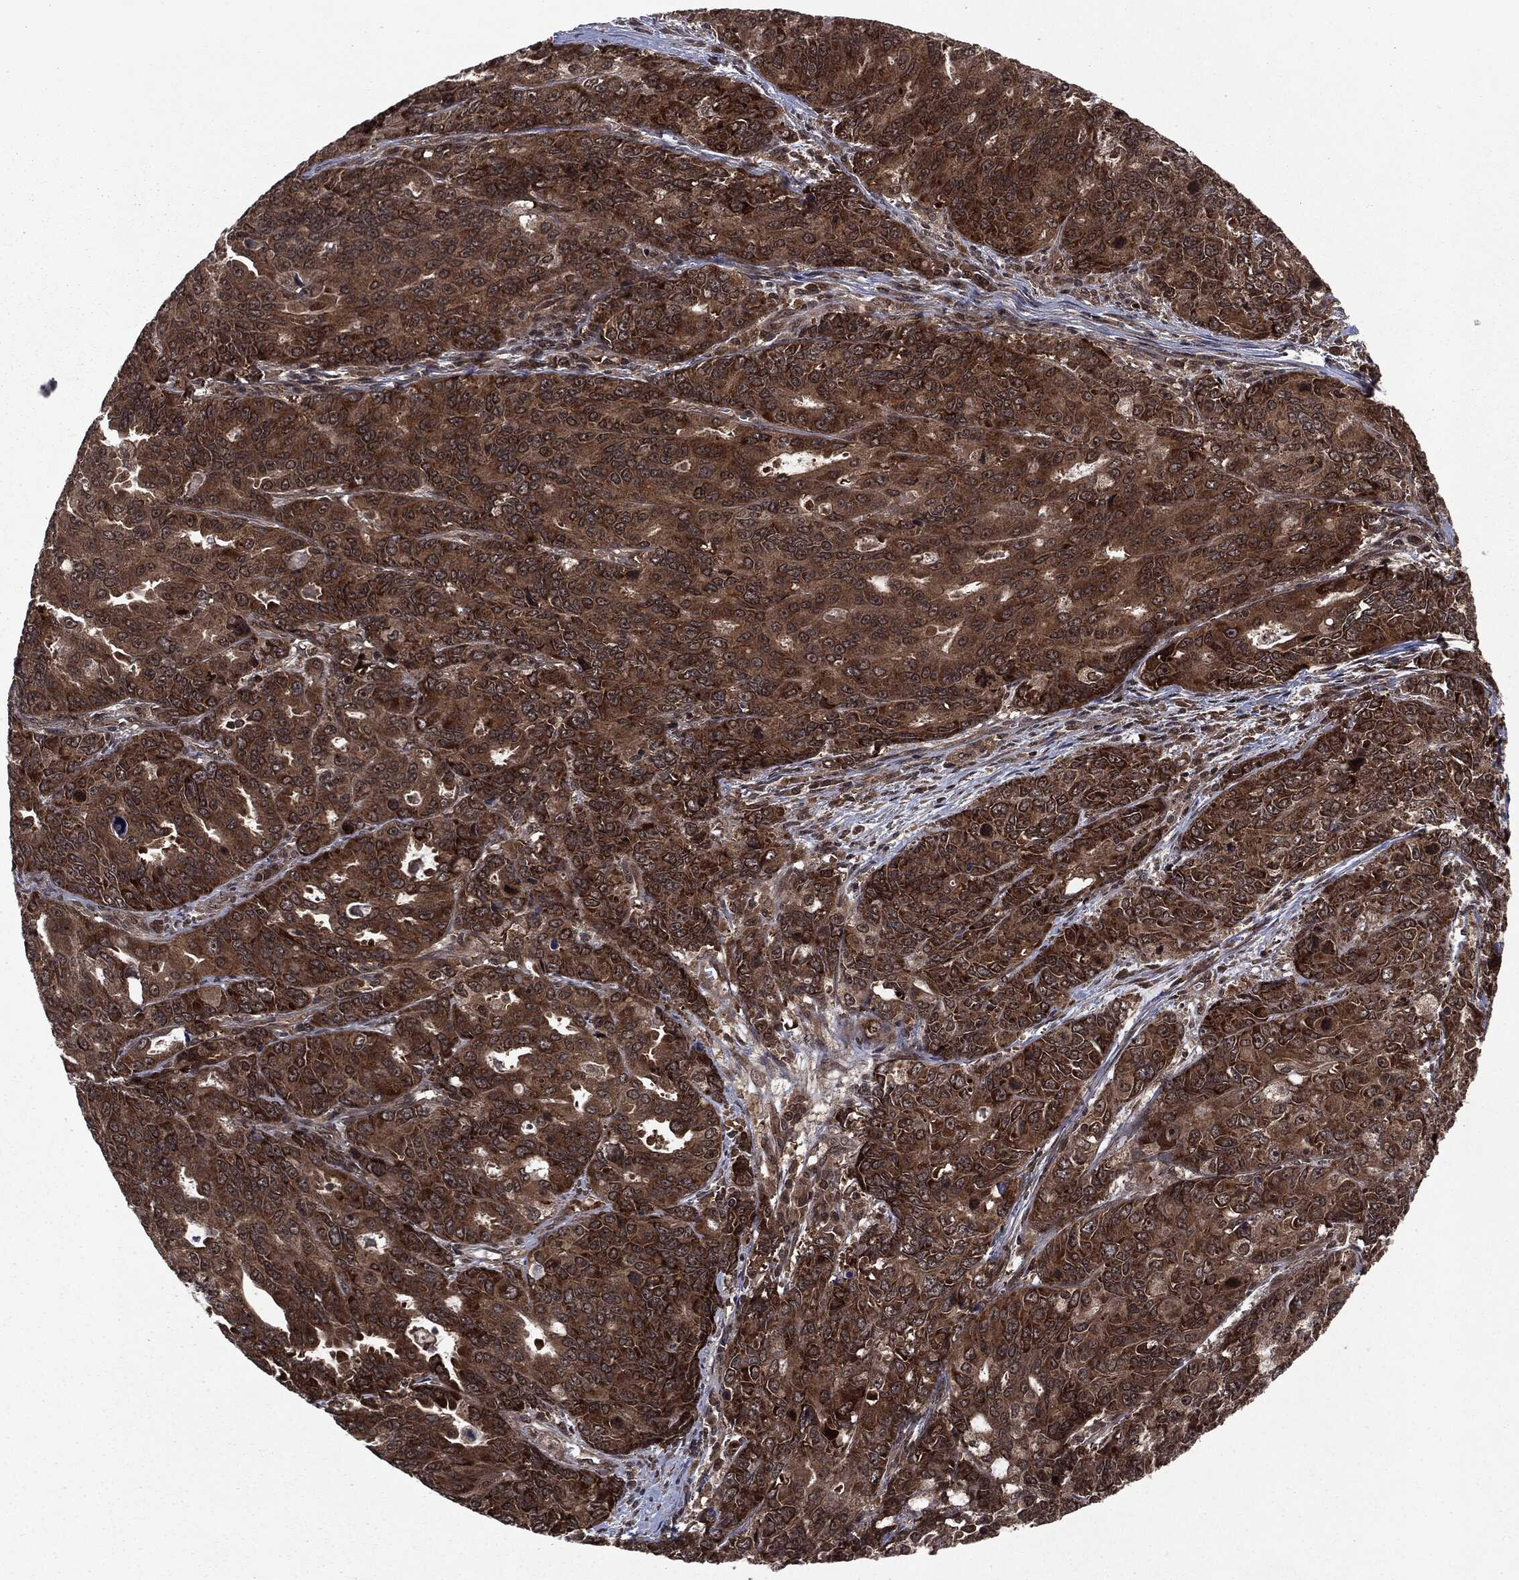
{"staining": {"intensity": "strong", "quantity": ">75%", "location": "cytoplasmic/membranous"}, "tissue": "endometrial cancer", "cell_type": "Tumor cells", "image_type": "cancer", "snomed": [{"axis": "morphology", "description": "Adenocarcinoma, NOS"}, {"axis": "topography", "description": "Uterus"}], "caption": "An immunohistochemistry image of tumor tissue is shown. Protein staining in brown highlights strong cytoplasmic/membranous positivity in endometrial adenocarcinoma within tumor cells.", "gene": "STAU2", "patient": {"sex": "female", "age": 79}}